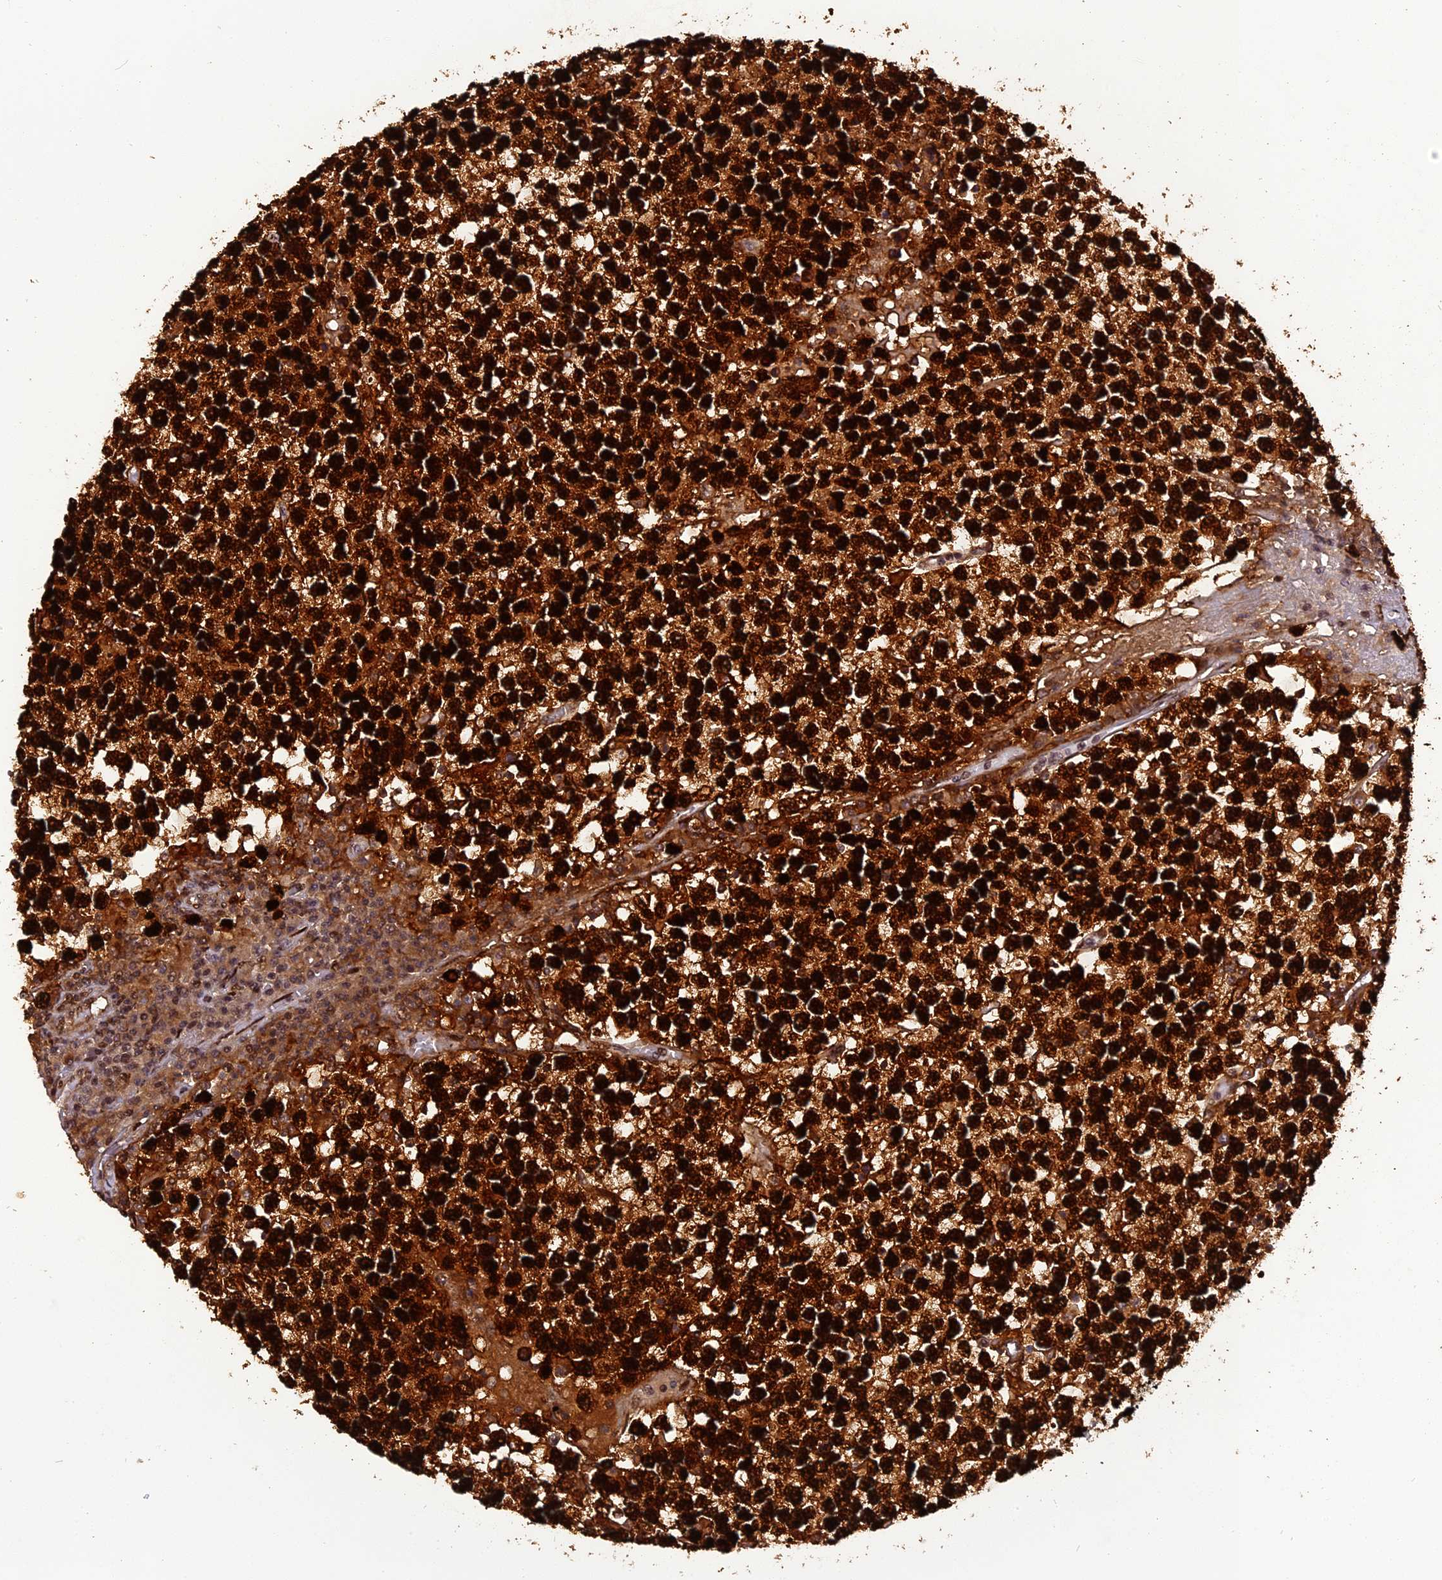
{"staining": {"intensity": "strong", "quantity": ">75%", "location": "cytoplasmic/membranous,nuclear"}, "tissue": "testis cancer", "cell_type": "Tumor cells", "image_type": "cancer", "snomed": [{"axis": "morphology", "description": "Seminoma, NOS"}, {"axis": "topography", "description": "Testis"}], "caption": "This is a photomicrograph of immunohistochemistry staining of testis cancer (seminoma), which shows strong staining in the cytoplasmic/membranous and nuclear of tumor cells.", "gene": "MICALL1", "patient": {"sex": "male", "age": 65}}